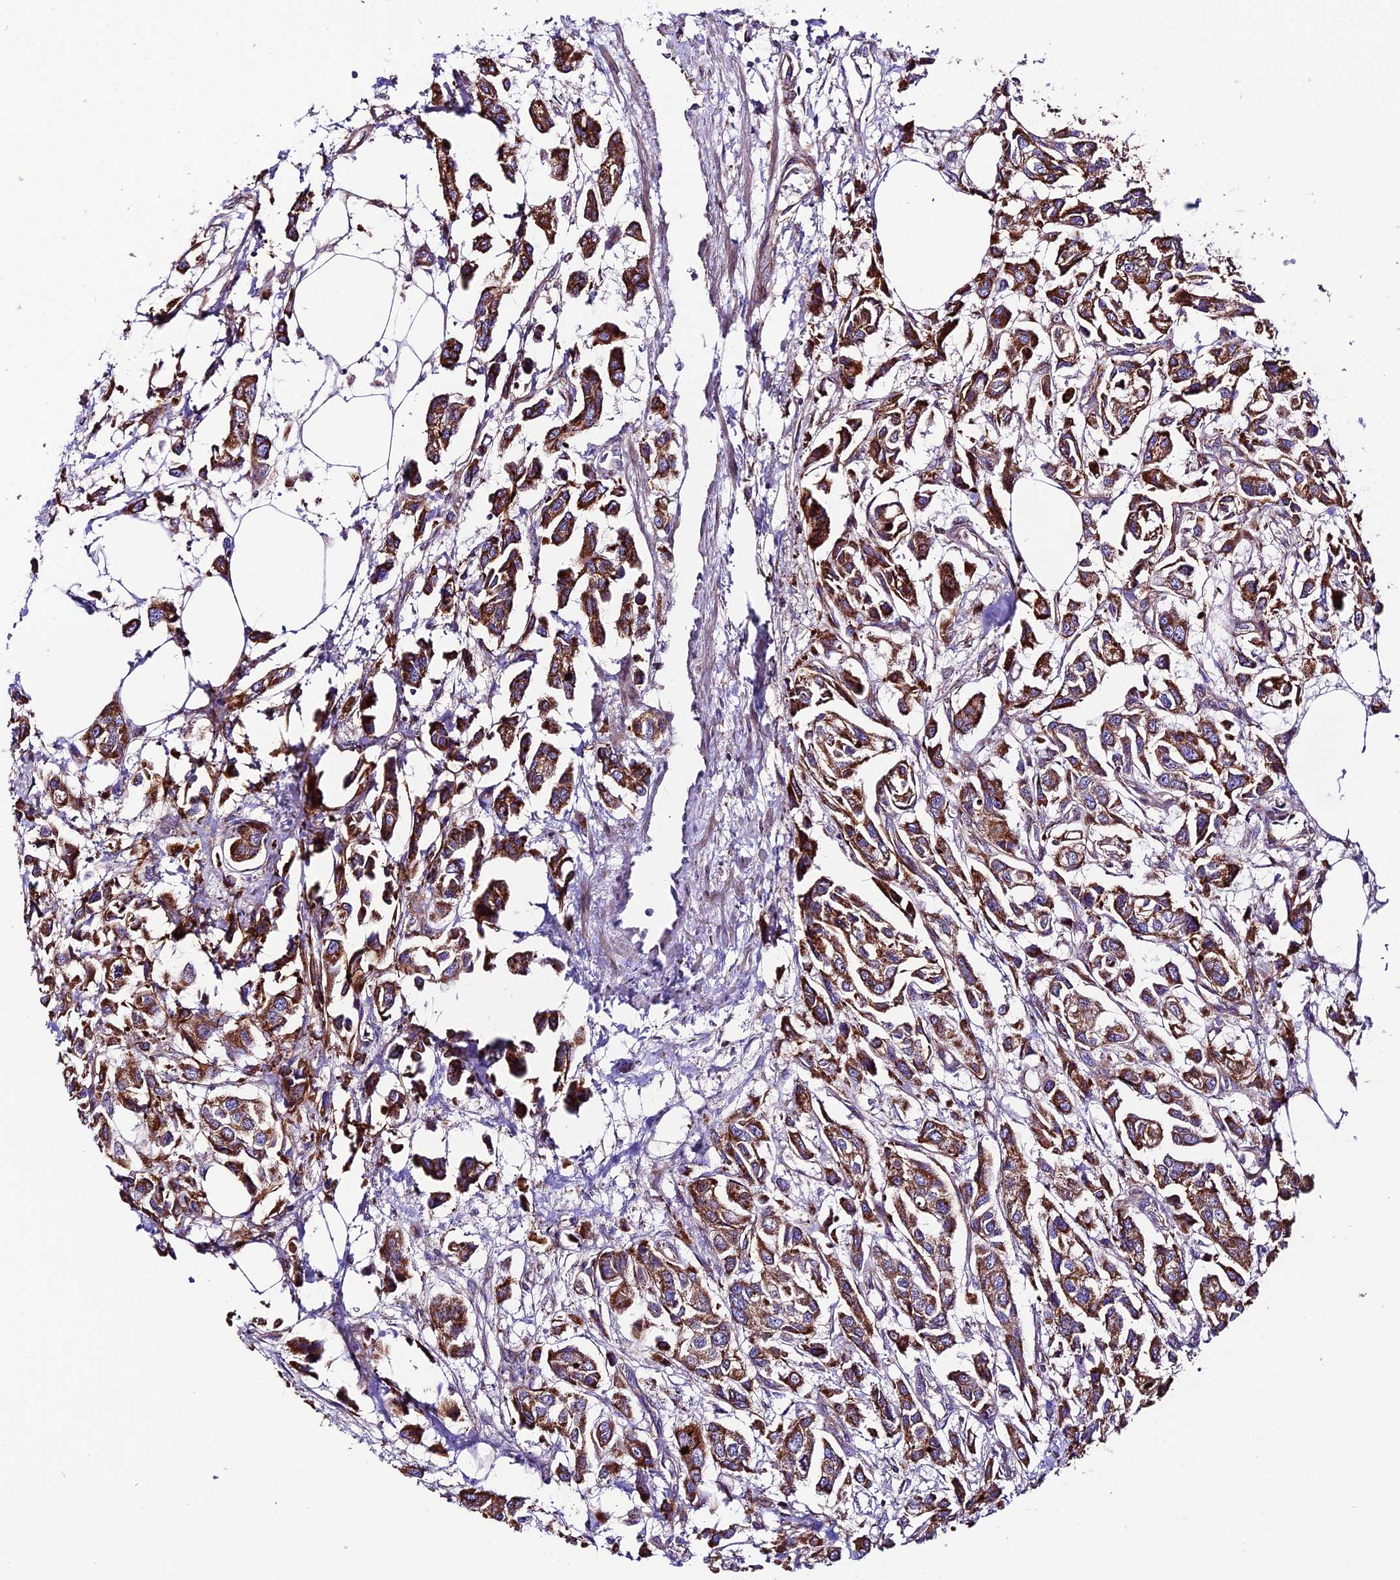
{"staining": {"intensity": "strong", "quantity": ">75%", "location": "cytoplasmic/membranous"}, "tissue": "urothelial cancer", "cell_type": "Tumor cells", "image_type": "cancer", "snomed": [{"axis": "morphology", "description": "Urothelial carcinoma, High grade"}, {"axis": "topography", "description": "Urinary bladder"}], "caption": "Urothelial carcinoma (high-grade) tissue reveals strong cytoplasmic/membranous expression in approximately >75% of tumor cells, visualized by immunohistochemistry. The staining was performed using DAB to visualize the protein expression in brown, while the nuclei were stained in blue with hematoxylin (Magnification: 20x).", "gene": "VPS13C", "patient": {"sex": "male", "age": 67}}